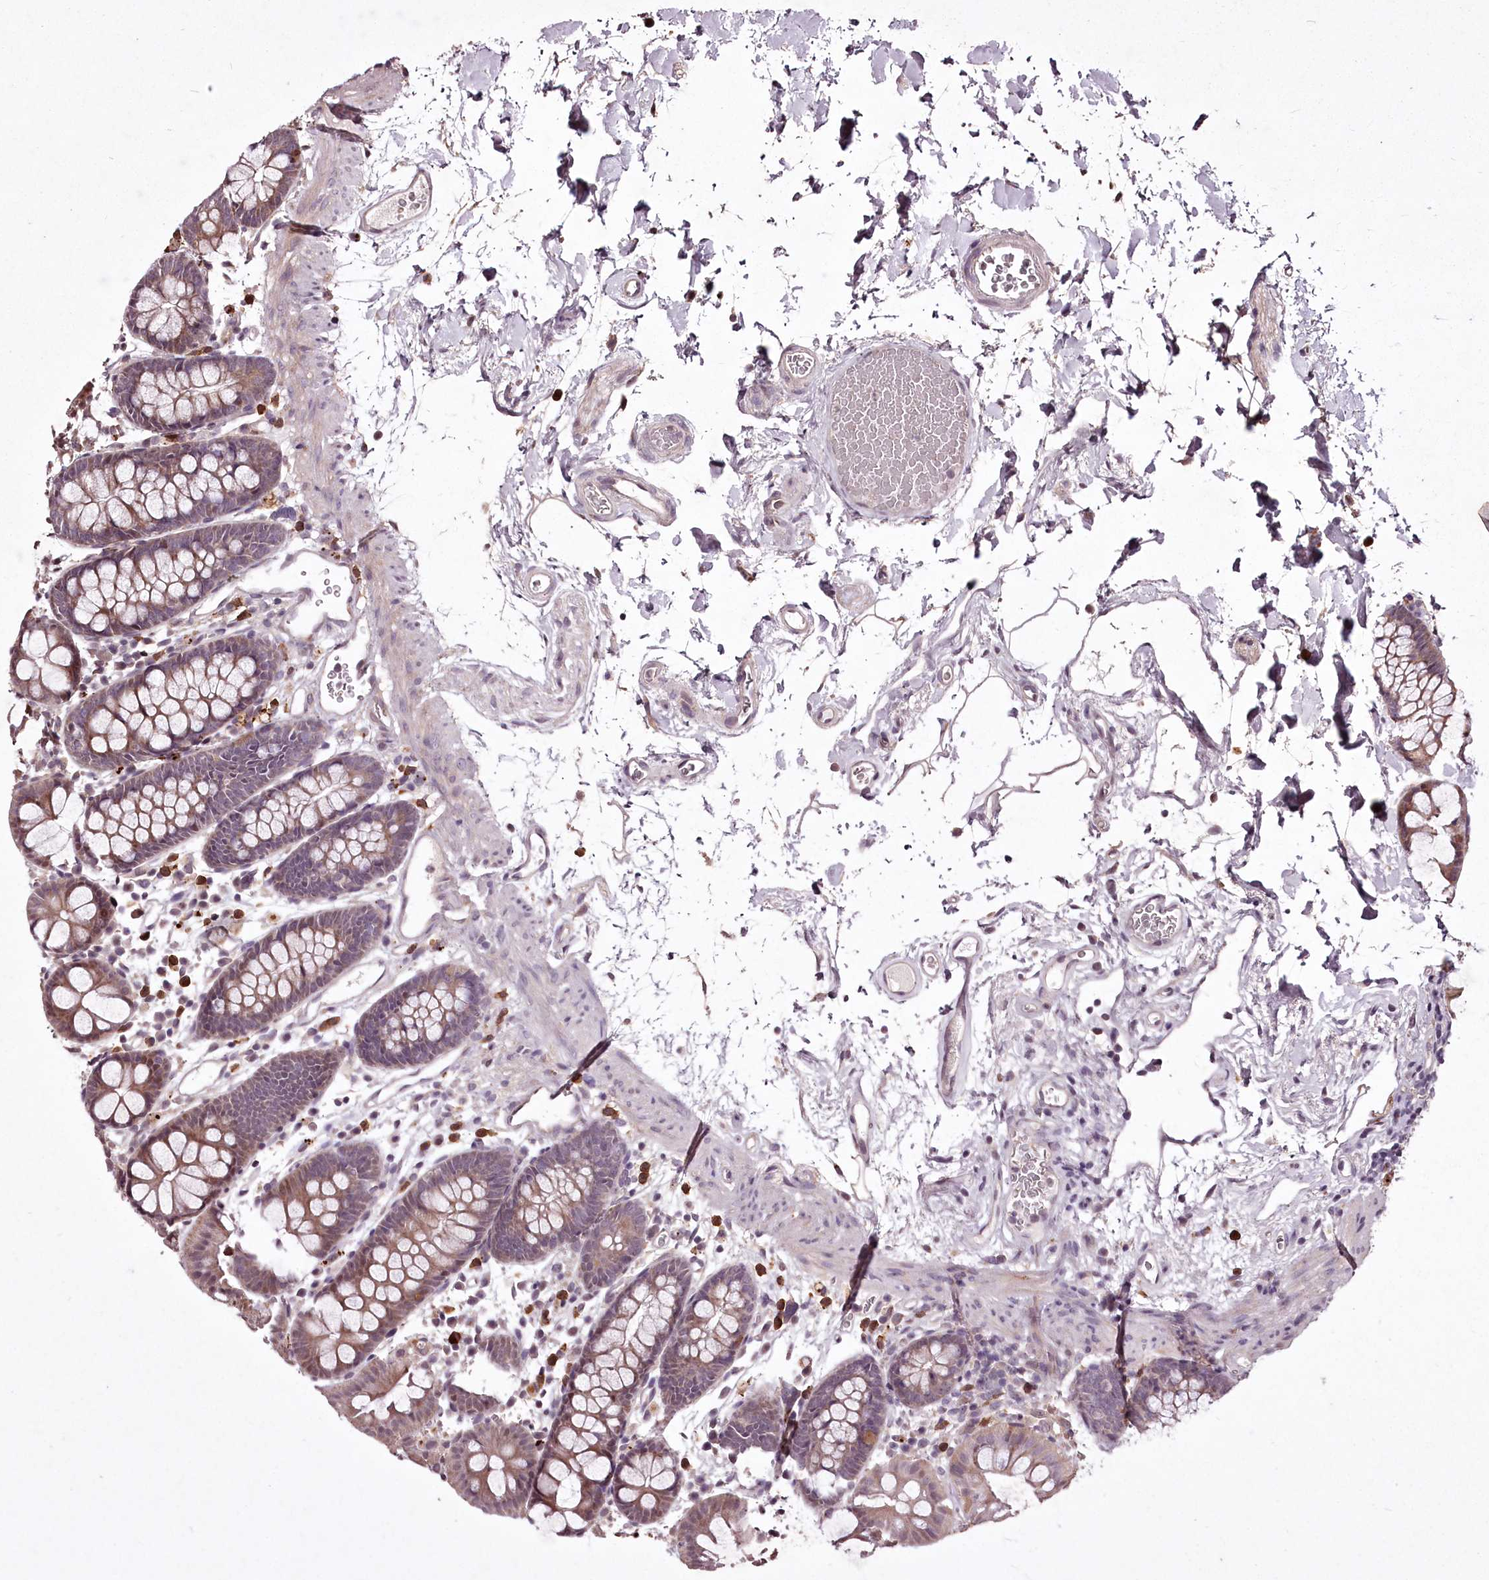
{"staining": {"intensity": "negative", "quantity": "none", "location": "none"}, "tissue": "colon", "cell_type": "Endothelial cells", "image_type": "normal", "snomed": [{"axis": "morphology", "description": "Normal tissue, NOS"}, {"axis": "topography", "description": "Colon"}], "caption": "Immunohistochemical staining of normal human colon demonstrates no significant expression in endothelial cells. (Immunohistochemistry, brightfield microscopy, high magnification).", "gene": "ADRA1D", "patient": {"sex": "male", "age": 75}}